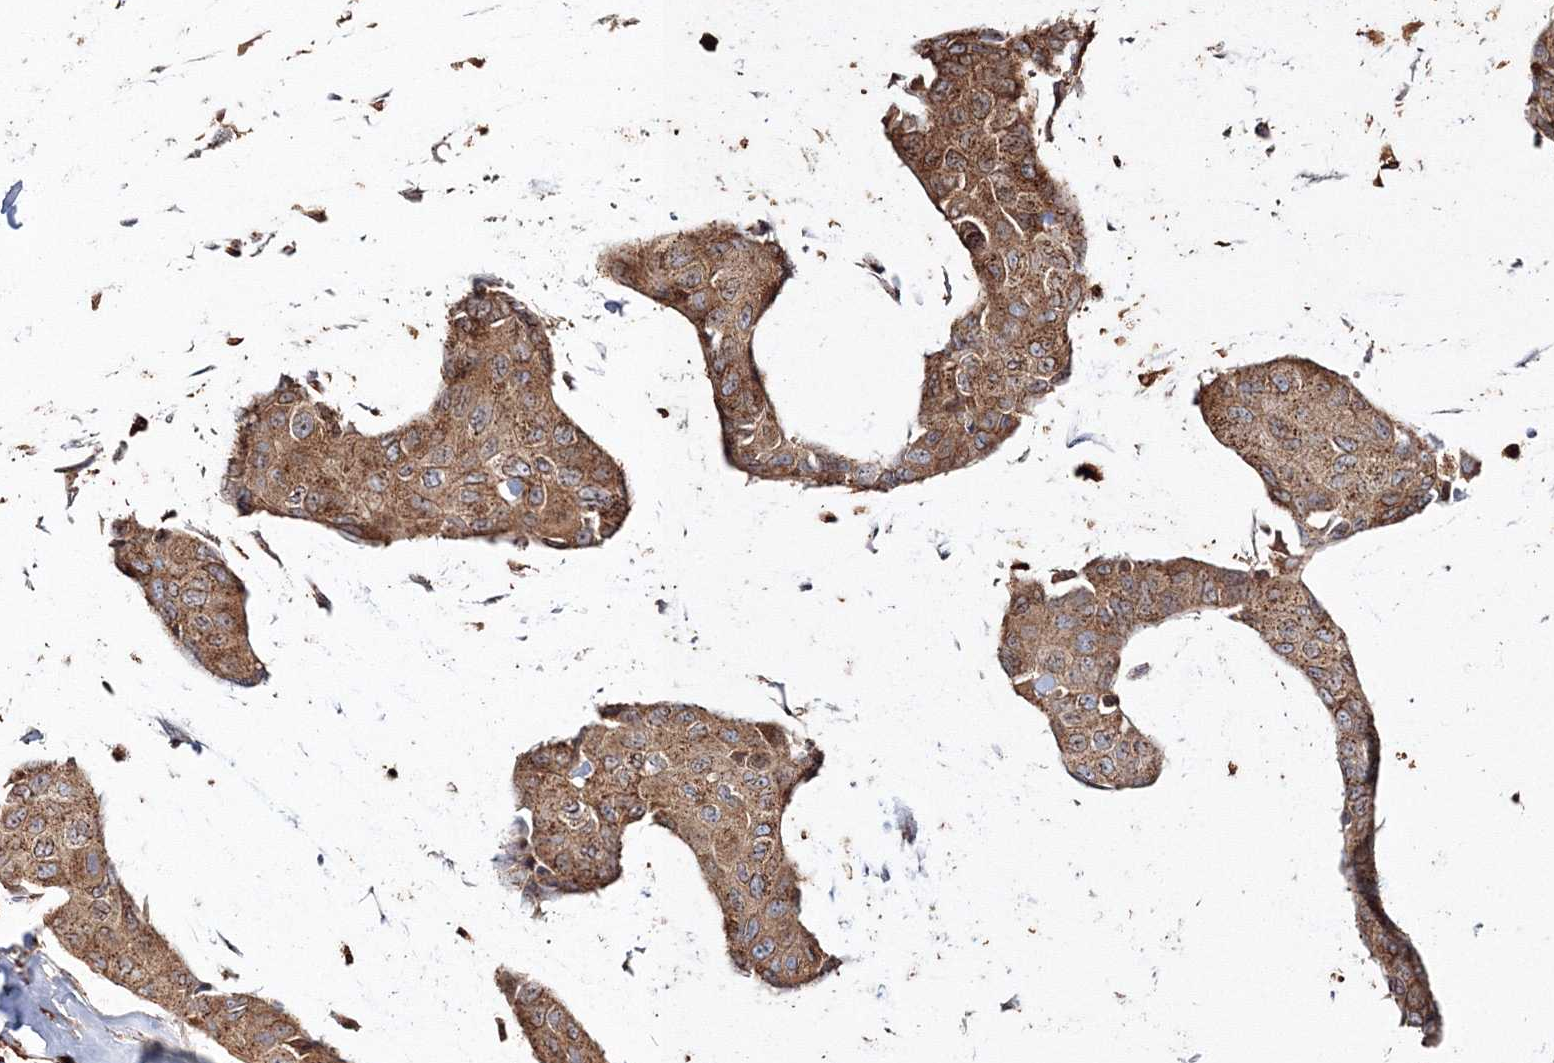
{"staining": {"intensity": "moderate", "quantity": ">75%", "location": "cytoplasmic/membranous"}, "tissue": "breast cancer", "cell_type": "Tumor cells", "image_type": "cancer", "snomed": [{"axis": "morphology", "description": "Duct carcinoma"}, {"axis": "topography", "description": "Breast"}], "caption": "Protein staining of breast cancer (invasive ductal carcinoma) tissue reveals moderate cytoplasmic/membranous expression in about >75% of tumor cells. The protein is shown in brown color, while the nuclei are stained blue.", "gene": "ARCN1", "patient": {"sex": "female", "age": 80}}